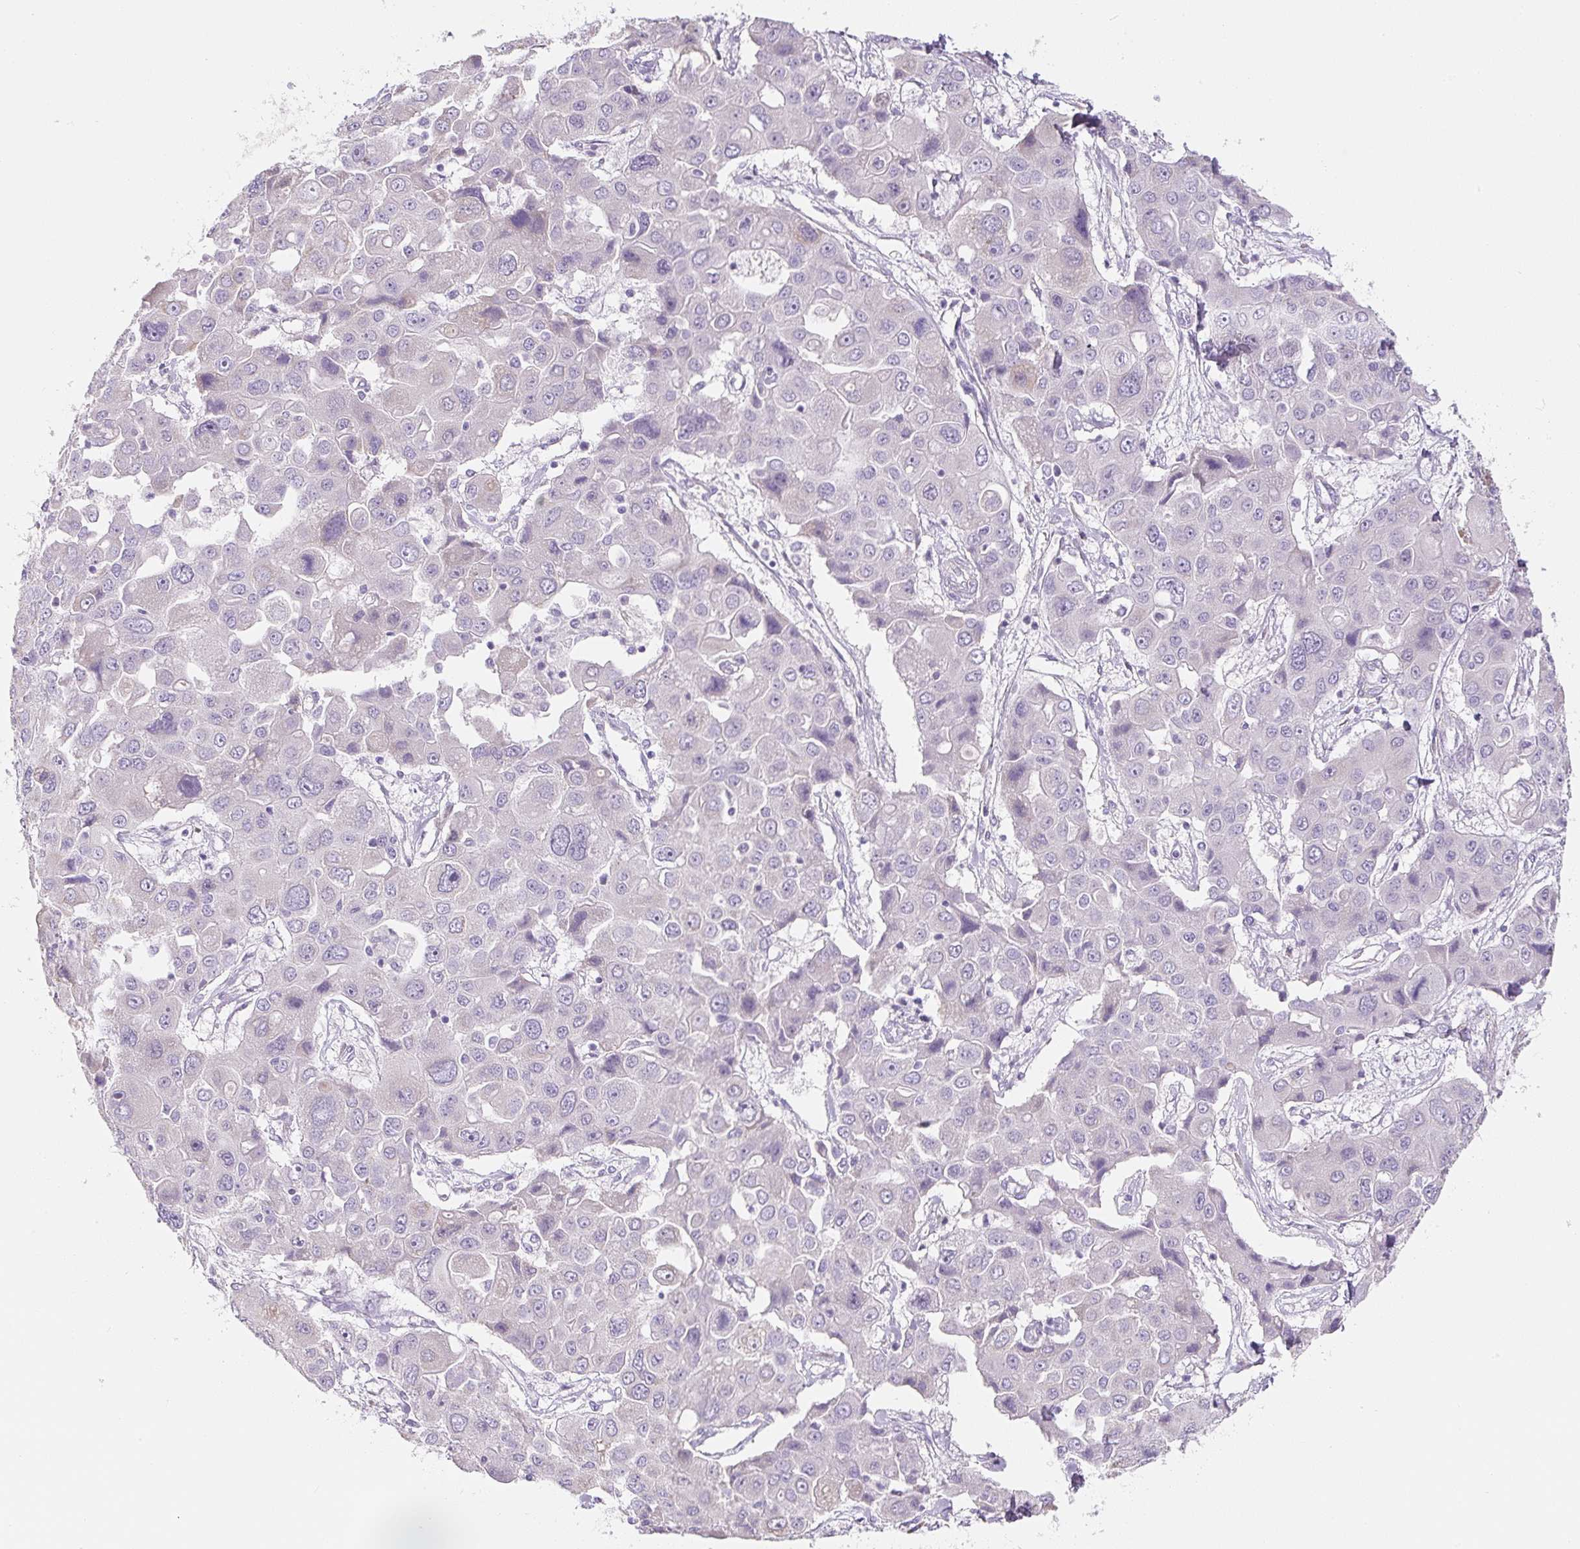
{"staining": {"intensity": "negative", "quantity": "none", "location": "none"}, "tissue": "liver cancer", "cell_type": "Tumor cells", "image_type": "cancer", "snomed": [{"axis": "morphology", "description": "Cholangiocarcinoma"}, {"axis": "topography", "description": "Liver"}], "caption": "High magnification brightfield microscopy of liver cancer stained with DAB (3,3'-diaminobenzidine) (brown) and counterstained with hematoxylin (blue): tumor cells show no significant positivity.", "gene": "PWWP3B", "patient": {"sex": "male", "age": 67}}